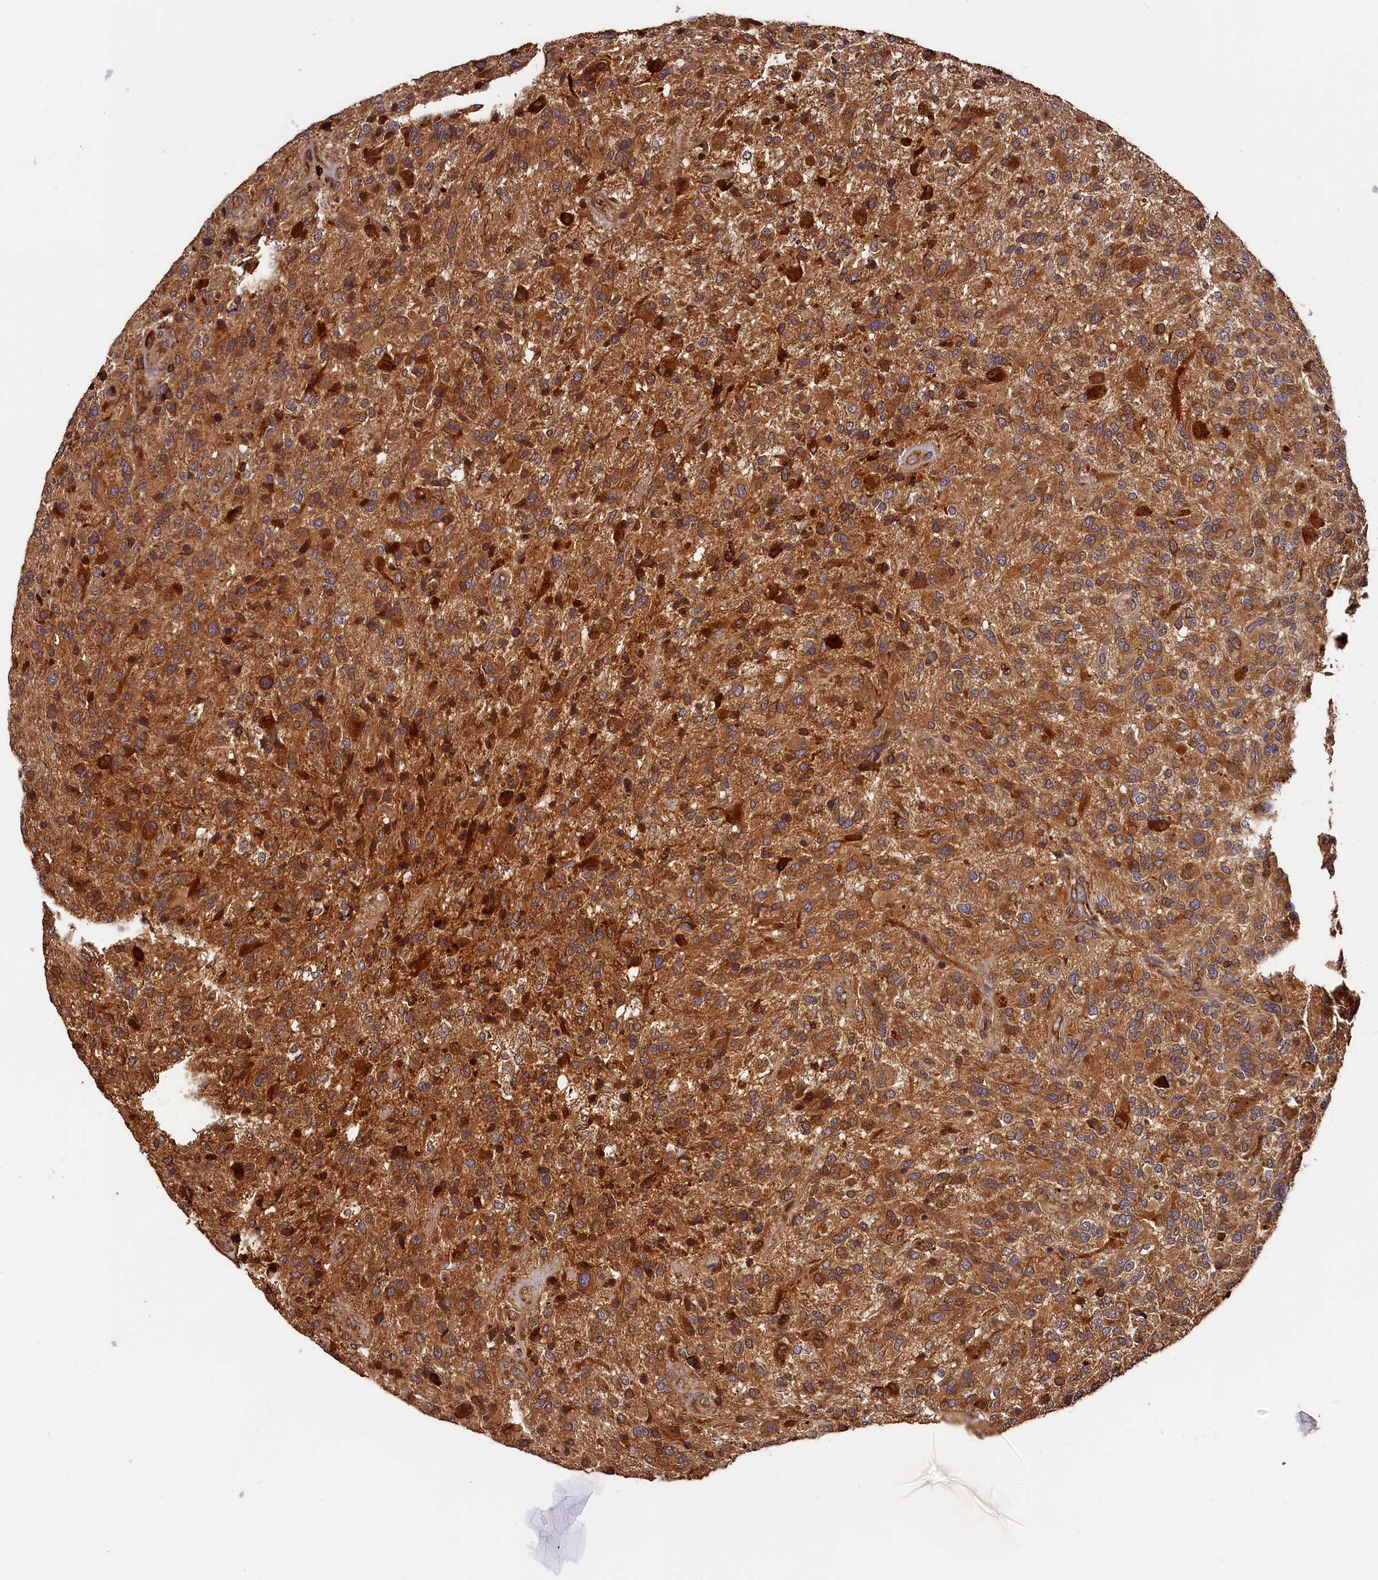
{"staining": {"intensity": "moderate", "quantity": ">75%", "location": "cytoplasmic/membranous"}, "tissue": "glioma", "cell_type": "Tumor cells", "image_type": "cancer", "snomed": [{"axis": "morphology", "description": "Glioma, malignant, High grade"}, {"axis": "topography", "description": "Brain"}], "caption": "IHC photomicrograph of neoplastic tissue: malignant high-grade glioma stained using IHC displays medium levels of moderate protein expression localized specifically in the cytoplasmic/membranous of tumor cells, appearing as a cytoplasmic/membranous brown color.", "gene": "HMOX2", "patient": {"sex": "male", "age": 47}}